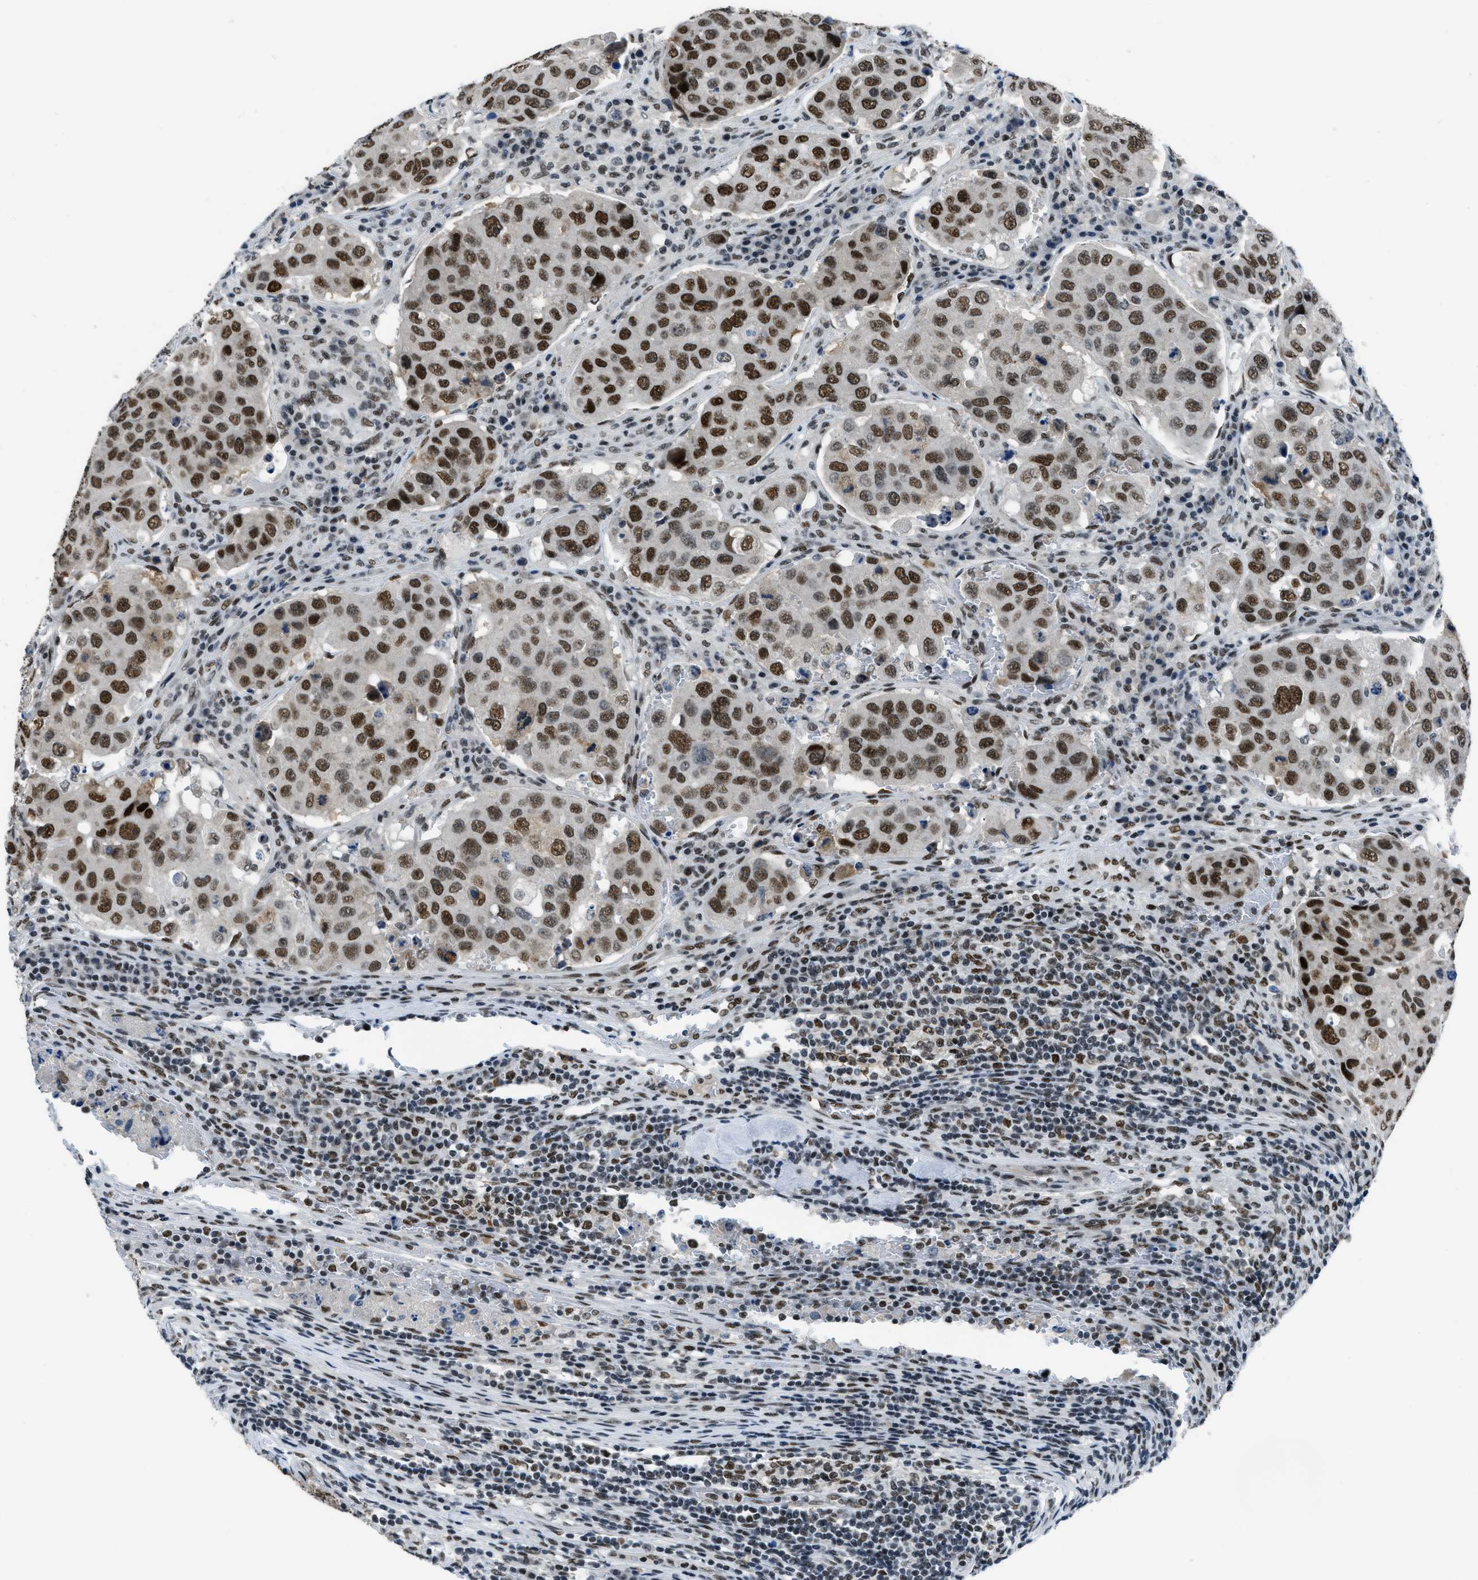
{"staining": {"intensity": "strong", "quantity": ">75%", "location": "nuclear"}, "tissue": "urothelial cancer", "cell_type": "Tumor cells", "image_type": "cancer", "snomed": [{"axis": "morphology", "description": "Urothelial carcinoma, High grade"}, {"axis": "topography", "description": "Lymph node"}, {"axis": "topography", "description": "Urinary bladder"}], "caption": "Protein staining of urothelial carcinoma (high-grade) tissue shows strong nuclear positivity in approximately >75% of tumor cells.", "gene": "GATAD2B", "patient": {"sex": "male", "age": 51}}